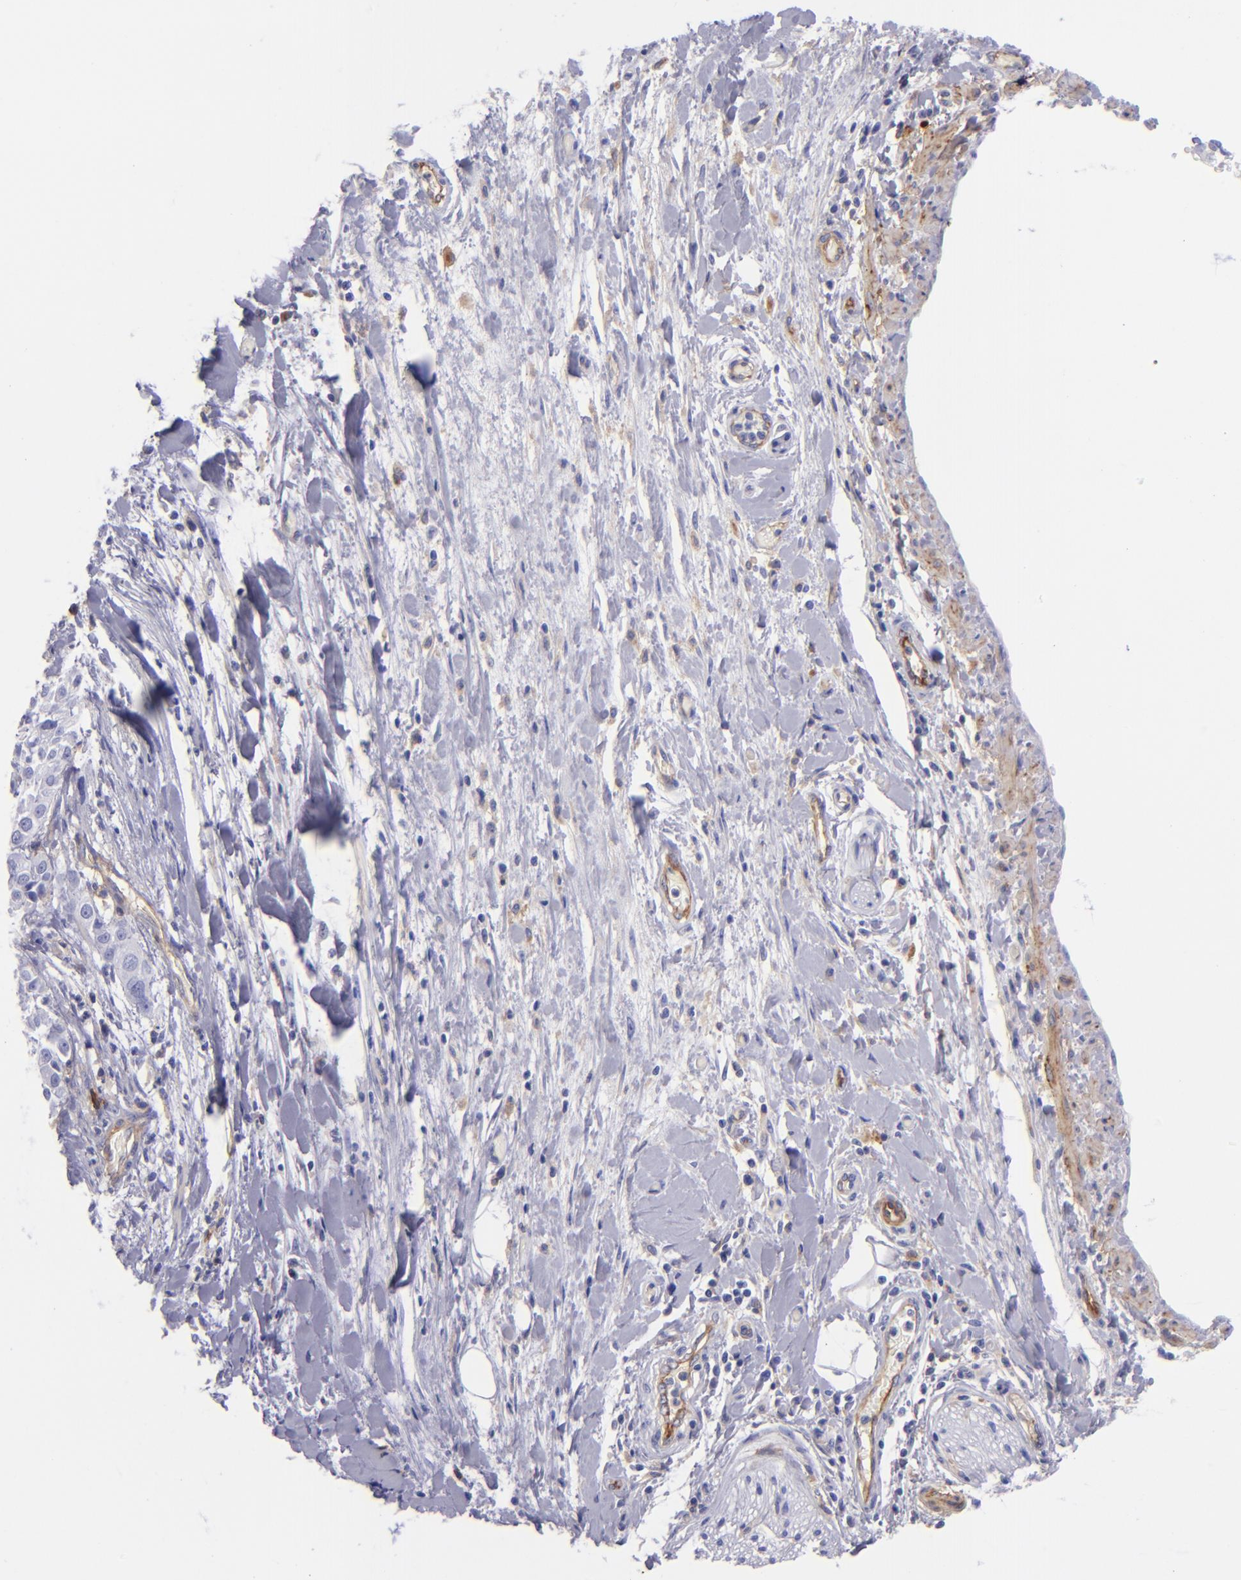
{"staining": {"intensity": "negative", "quantity": "none", "location": "none"}, "tissue": "pancreatic cancer", "cell_type": "Tumor cells", "image_type": "cancer", "snomed": [{"axis": "morphology", "description": "Adenocarcinoma, NOS"}, {"axis": "topography", "description": "Pancreas"}], "caption": "Tumor cells are negative for protein expression in human pancreatic cancer.", "gene": "ENTPD1", "patient": {"sex": "female", "age": 52}}